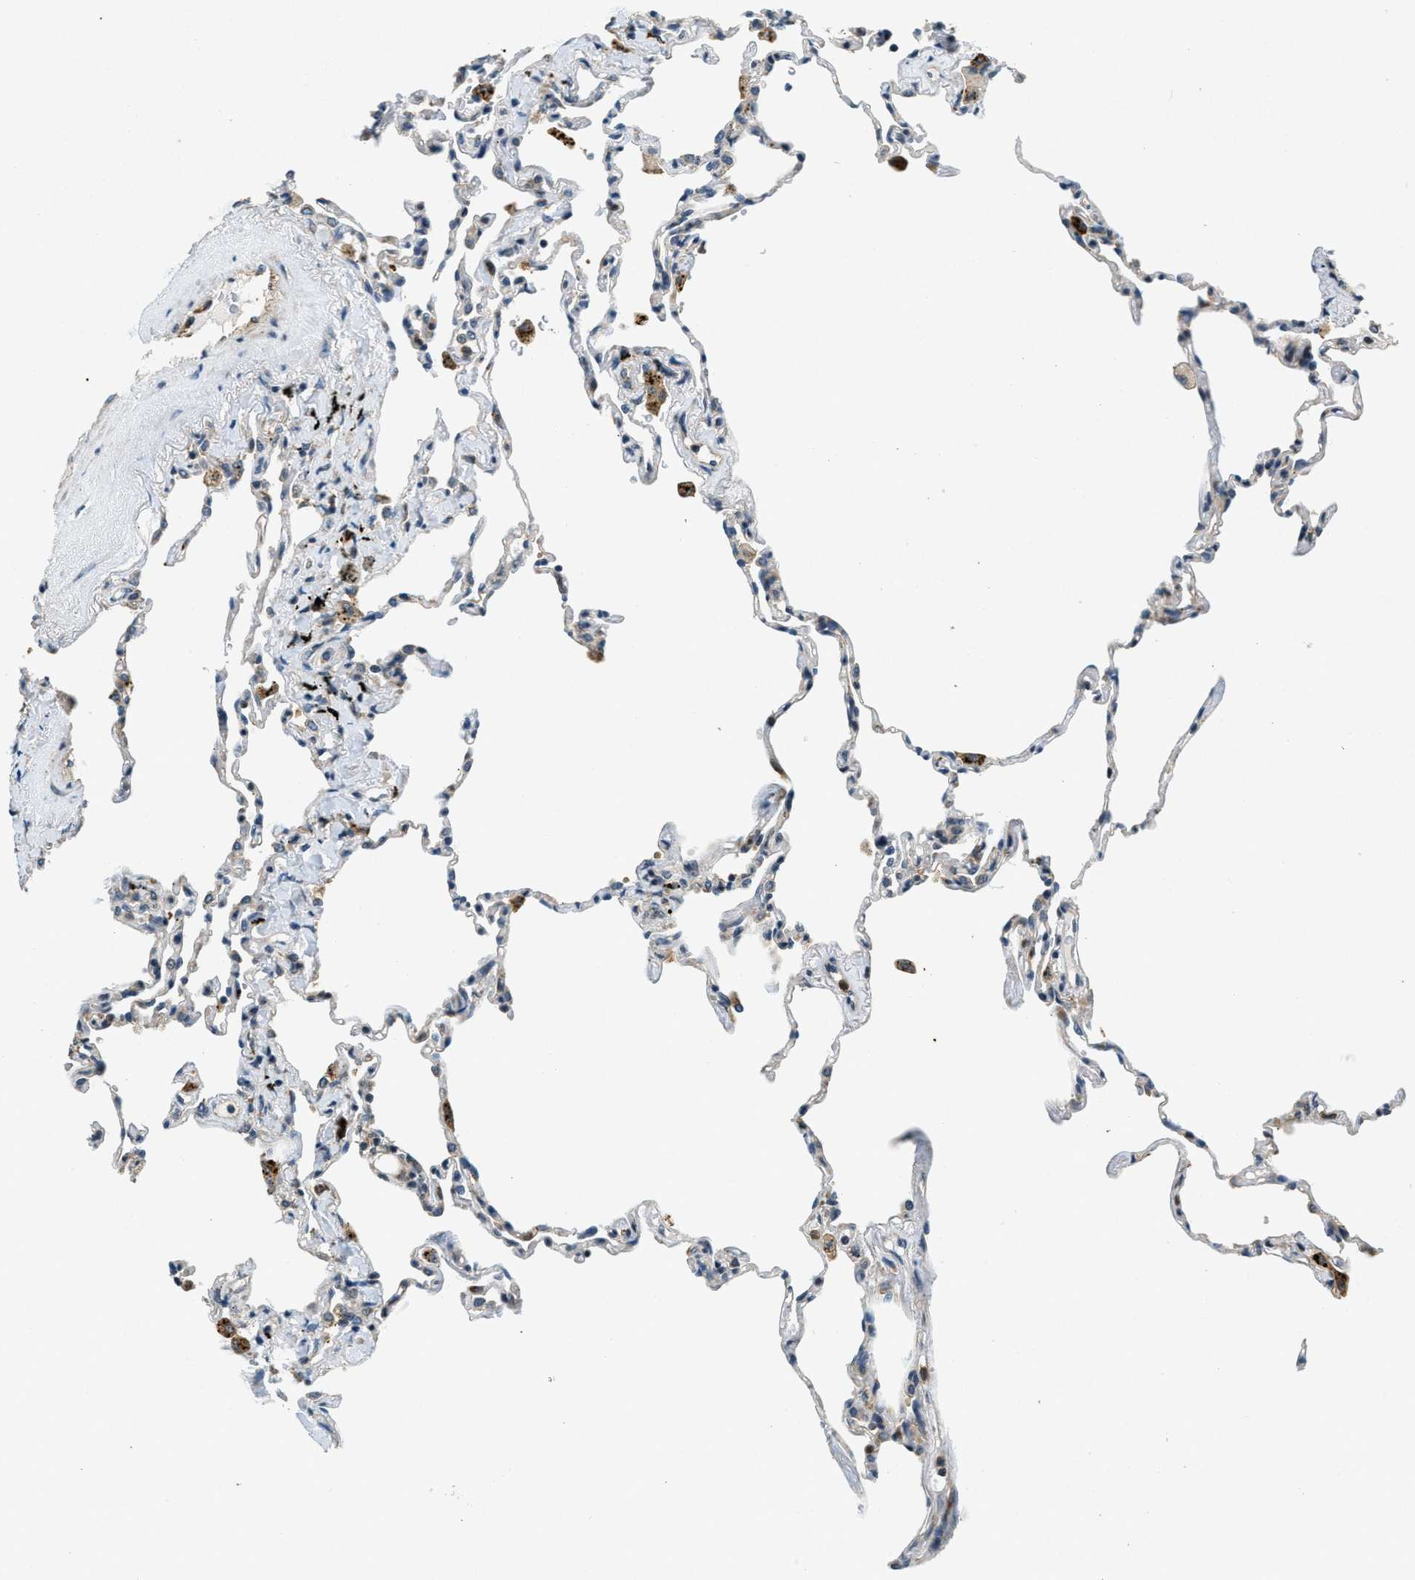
{"staining": {"intensity": "negative", "quantity": "none", "location": "none"}, "tissue": "lung", "cell_type": "Alveolar cells", "image_type": "normal", "snomed": [{"axis": "morphology", "description": "Normal tissue, NOS"}, {"axis": "topography", "description": "Lung"}], "caption": "DAB immunohistochemical staining of benign human lung reveals no significant positivity in alveolar cells. Nuclei are stained in blue.", "gene": "HERC2", "patient": {"sex": "male", "age": 59}}